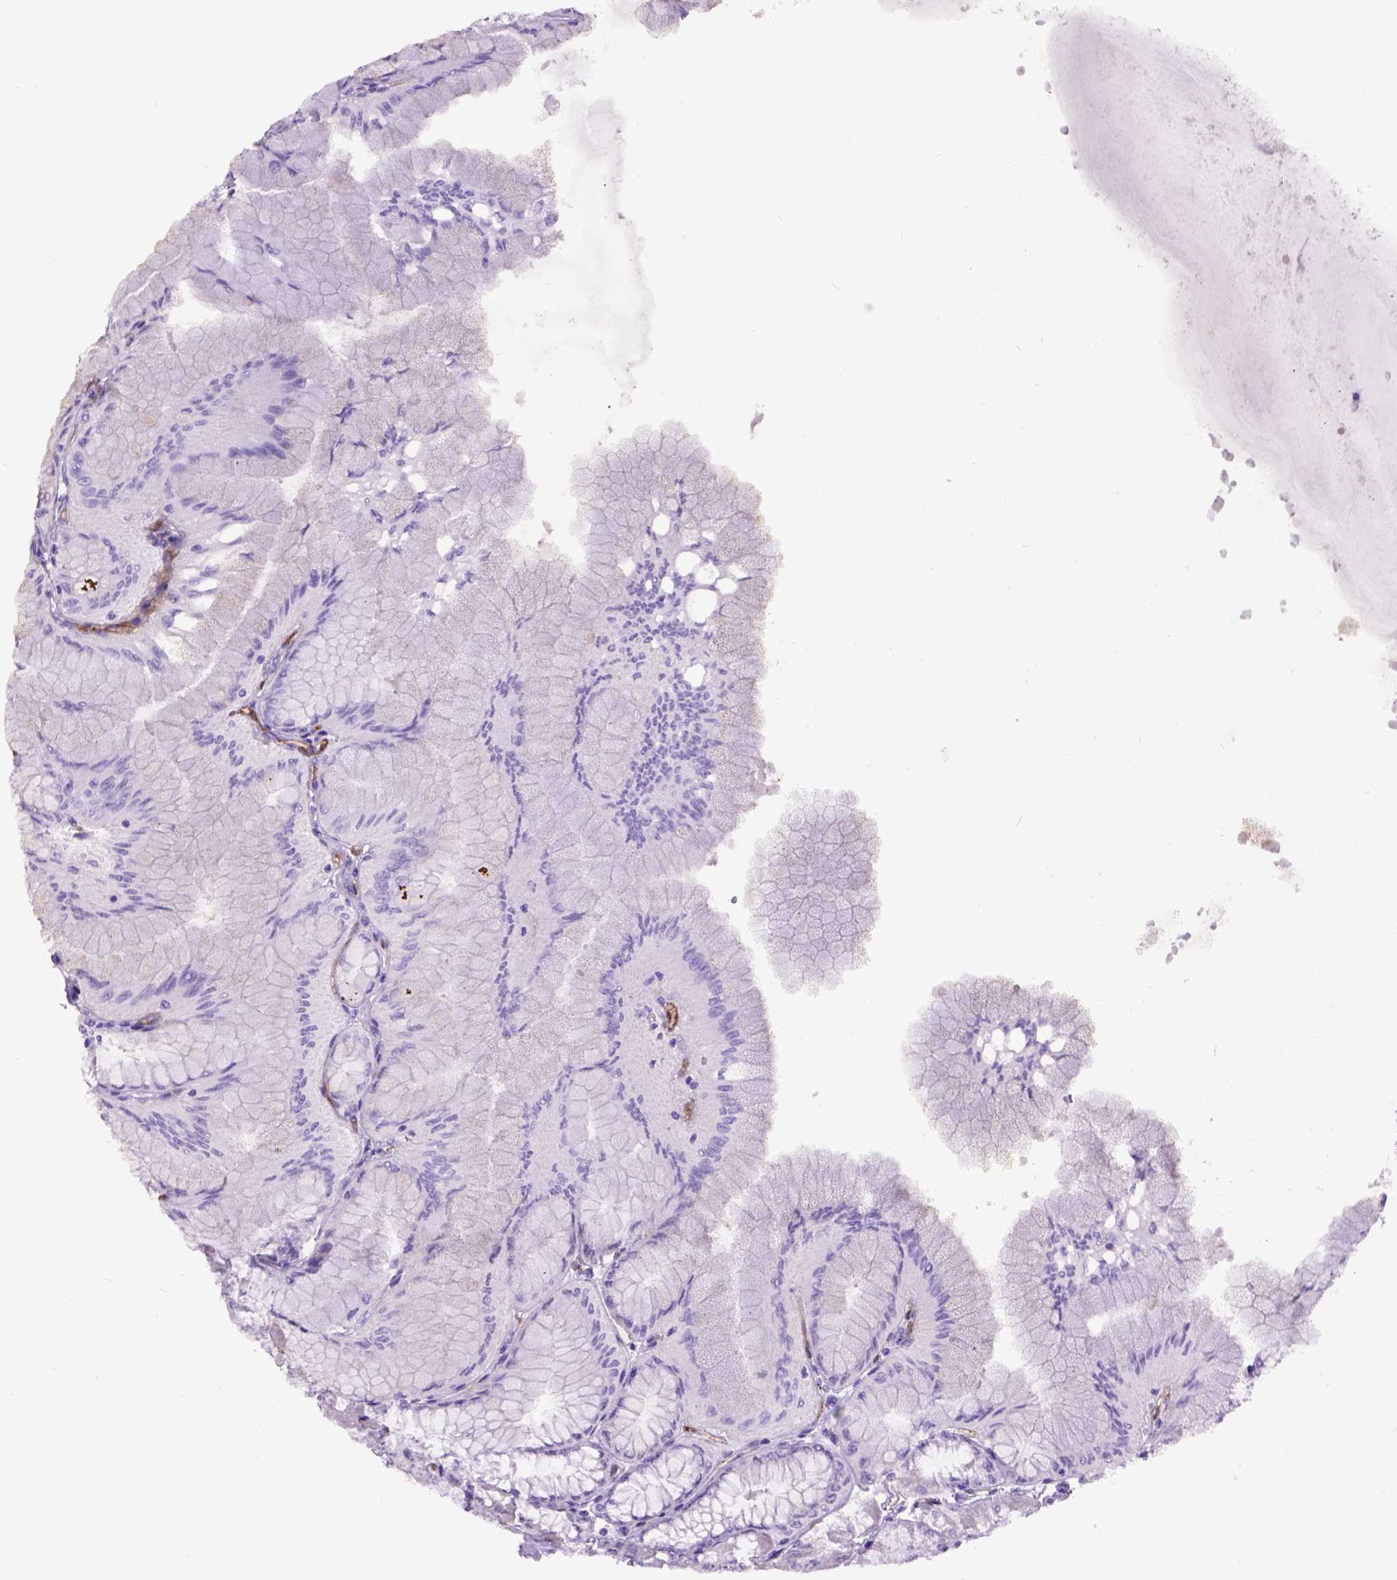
{"staining": {"intensity": "negative", "quantity": "none", "location": "none"}, "tissue": "stomach", "cell_type": "Glandular cells", "image_type": "normal", "snomed": [{"axis": "morphology", "description": "Normal tissue, NOS"}, {"axis": "topography", "description": "Stomach, upper"}], "caption": "This is a micrograph of IHC staining of normal stomach, which shows no expression in glandular cells.", "gene": "ENG", "patient": {"sex": "male", "age": 60}}